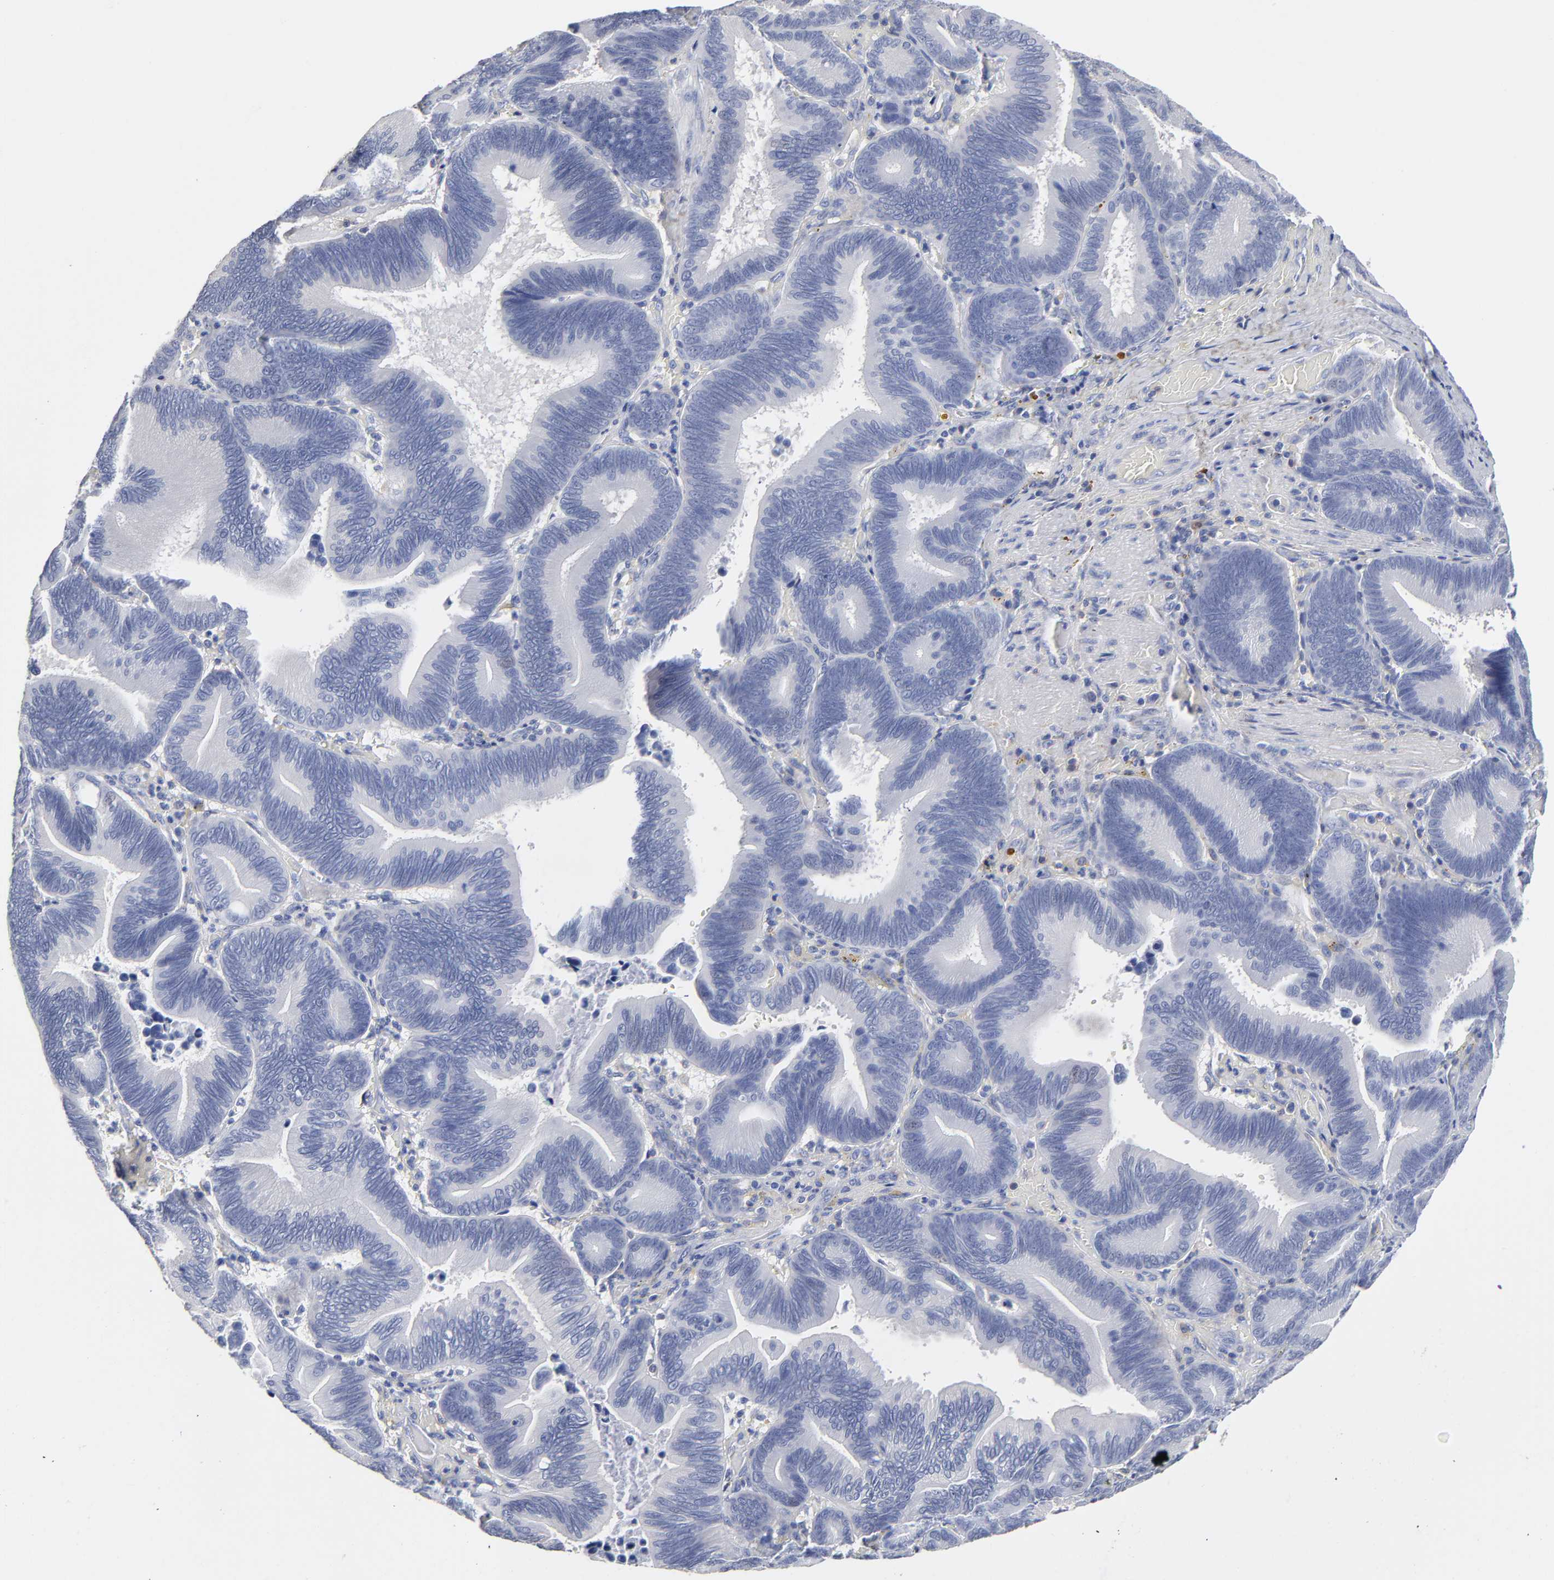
{"staining": {"intensity": "negative", "quantity": "none", "location": "none"}, "tissue": "pancreatic cancer", "cell_type": "Tumor cells", "image_type": "cancer", "snomed": [{"axis": "morphology", "description": "Adenocarcinoma, NOS"}, {"axis": "topography", "description": "Pancreas"}], "caption": "A photomicrograph of pancreatic adenocarcinoma stained for a protein exhibits no brown staining in tumor cells. (Immunohistochemistry (ihc), brightfield microscopy, high magnification).", "gene": "TRAT1", "patient": {"sex": "male", "age": 82}}